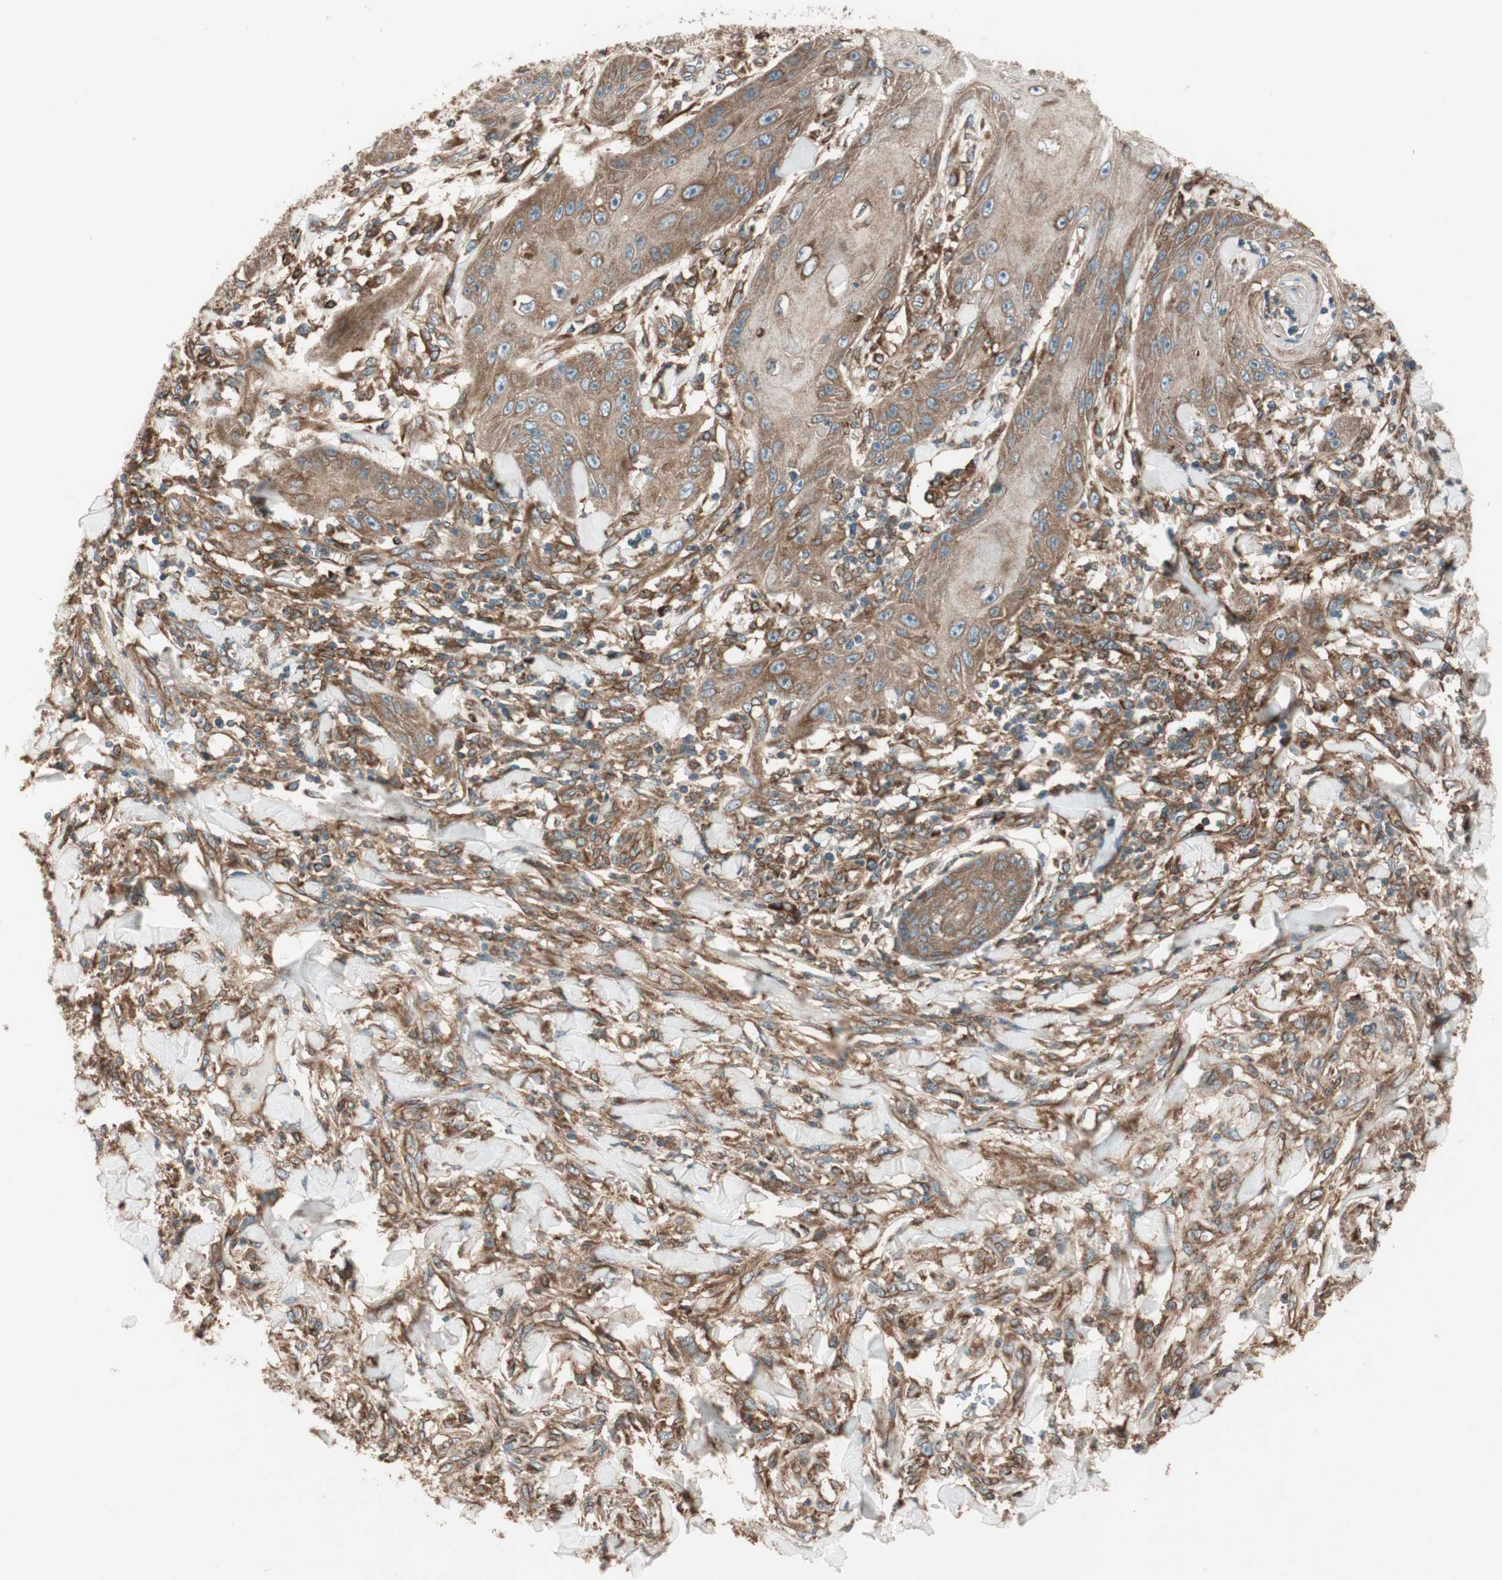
{"staining": {"intensity": "moderate", "quantity": ">75%", "location": "cytoplasmic/membranous"}, "tissue": "skin cancer", "cell_type": "Tumor cells", "image_type": "cancer", "snomed": [{"axis": "morphology", "description": "Squamous cell carcinoma, NOS"}, {"axis": "topography", "description": "Skin"}], "caption": "The histopathology image demonstrates a brown stain indicating the presence of a protein in the cytoplasmic/membranous of tumor cells in skin cancer. The staining was performed using DAB (3,3'-diaminobenzidine) to visualize the protein expression in brown, while the nuclei were stained in blue with hematoxylin (Magnification: 20x).", "gene": "RAB5A", "patient": {"sex": "female", "age": 78}}